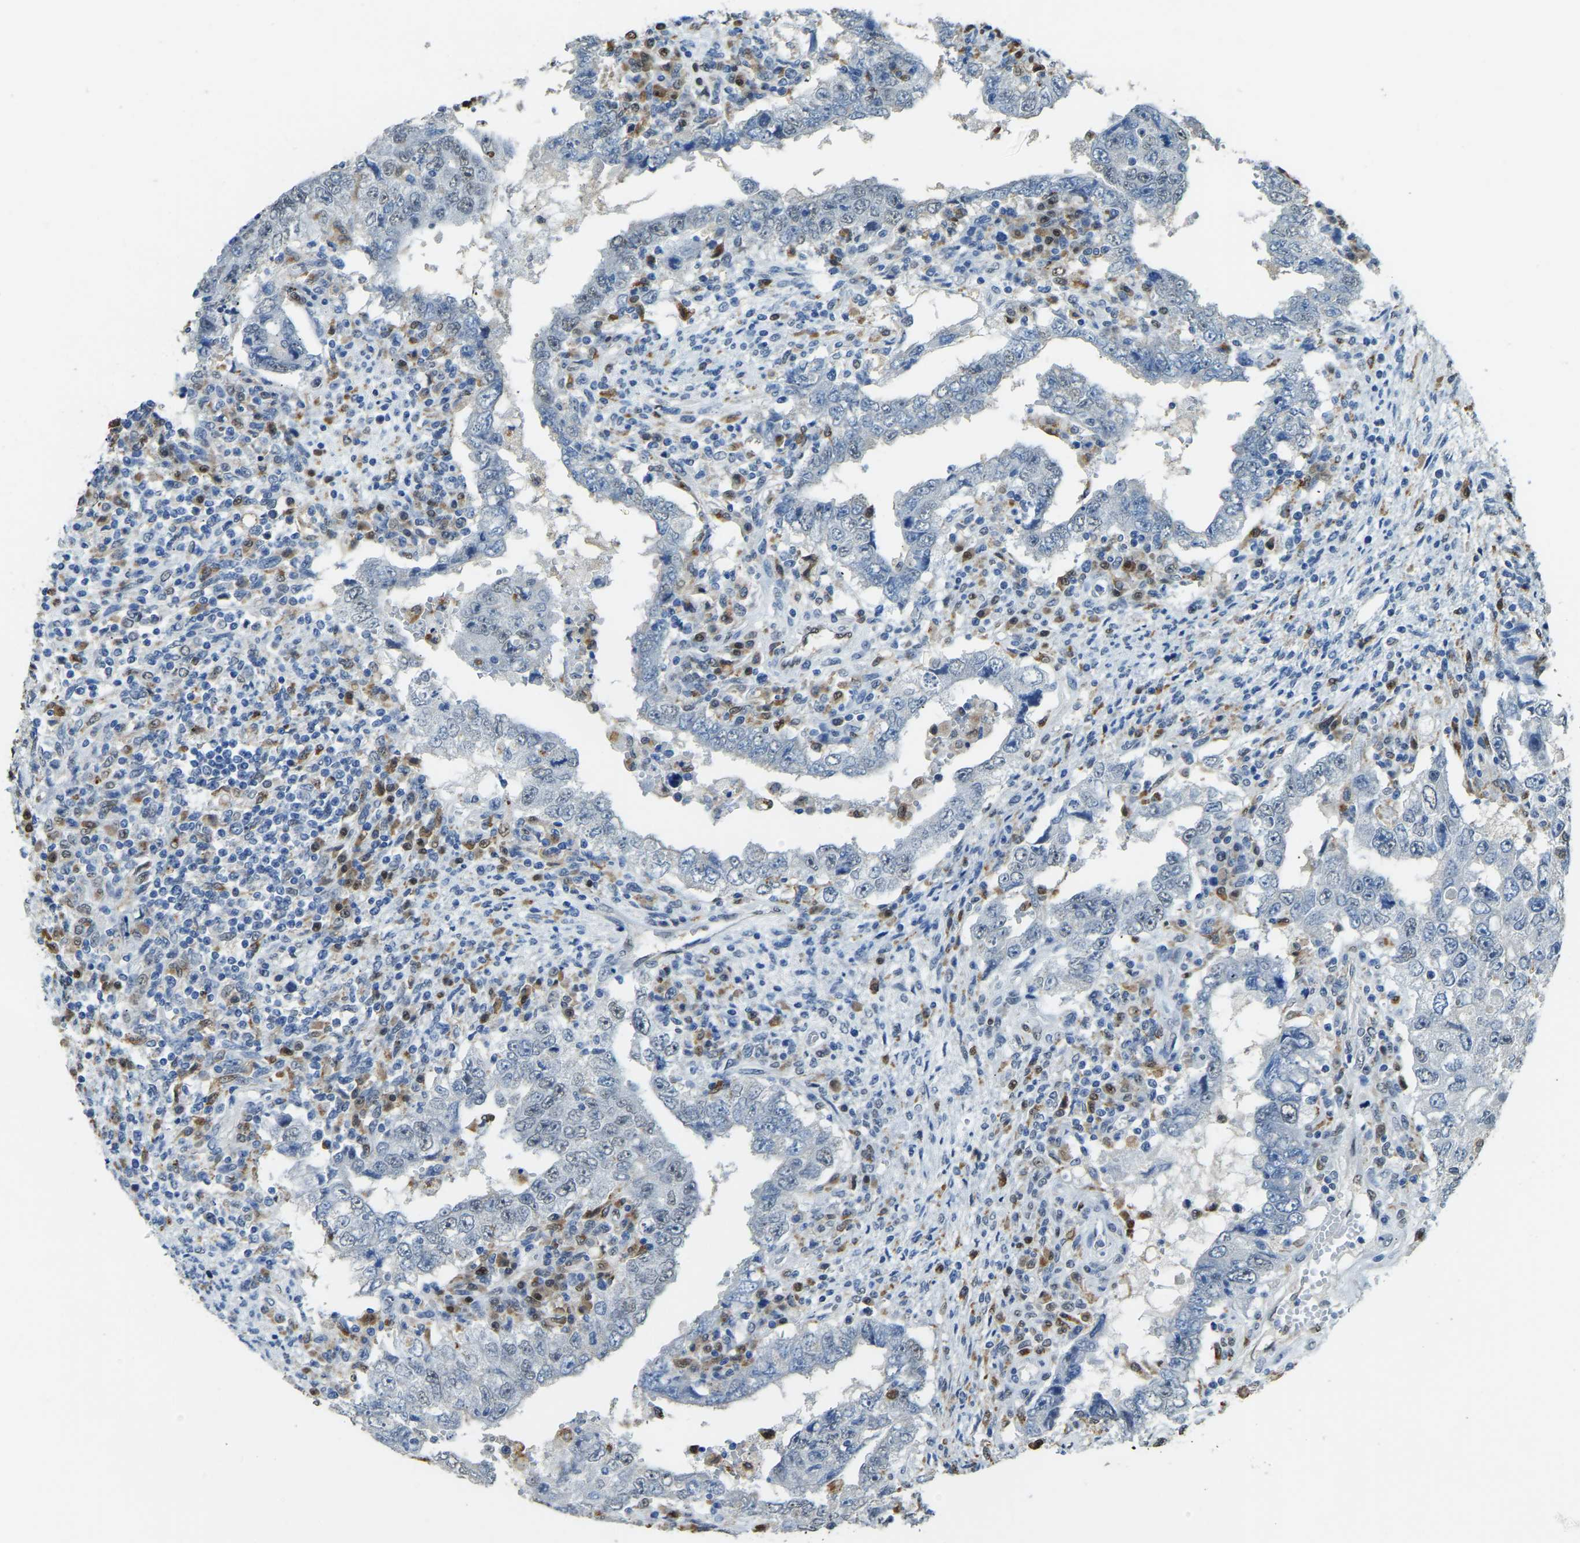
{"staining": {"intensity": "negative", "quantity": "none", "location": "none"}, "tissue": "testis cancer", "cell_type": "Tumor cells", "image_type": "cancer", "snomed": [{"axis": "morphology", "description": "Carcinoma, Embryonal, NOS"}, {"axis": "topography", "description": "Testis"}], "caption": "IHC photomicrograph of human testis embryonal carcinoma stained for a protein (brown), which reveals no positivity in tumor cells.", "gene": "NANS", "patient": {"sex": "male", "age": 26}}